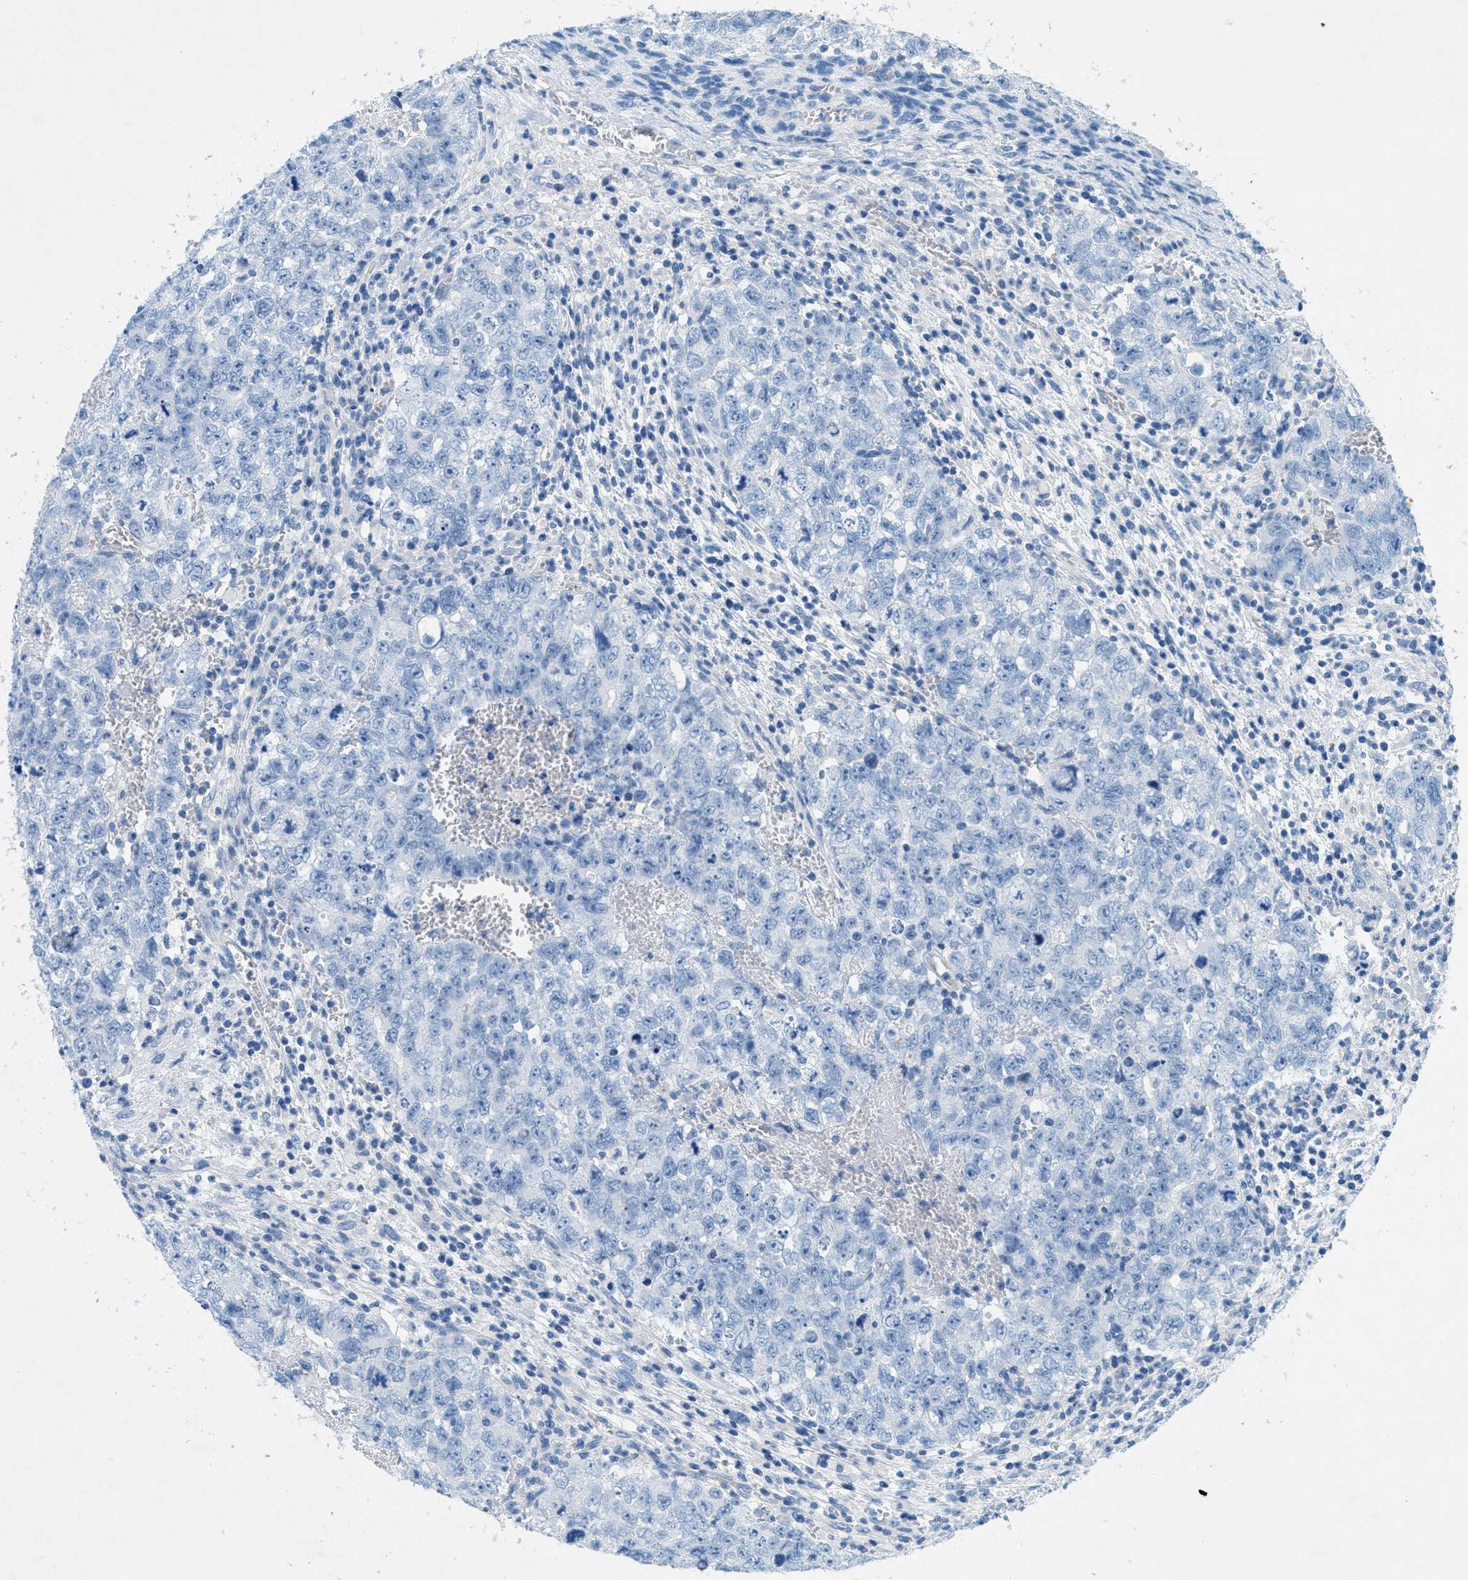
{"staining": {"intensity": "negative", "quantity": "none", "location": "none"}, "tissue": "testis cancer", "cell_type": "Tumor cells", "image_type": "cancer", "snomed": [{"axis": "morphology", "description": "Seminoma, NOS"}, {"axis": "morphology", "description": "Carcinoma, Embryonal, NOS"}, {"axis": "topography", "description": "Testis"}], "caption": "A high-resolution photomicrograph shows immunohistochemistry staining of testis cancer (seminoma), which reveals no significant positivity in tumor cells.", "gene": "GALNT17", "patient": {"sex": "male", "age": 38}}